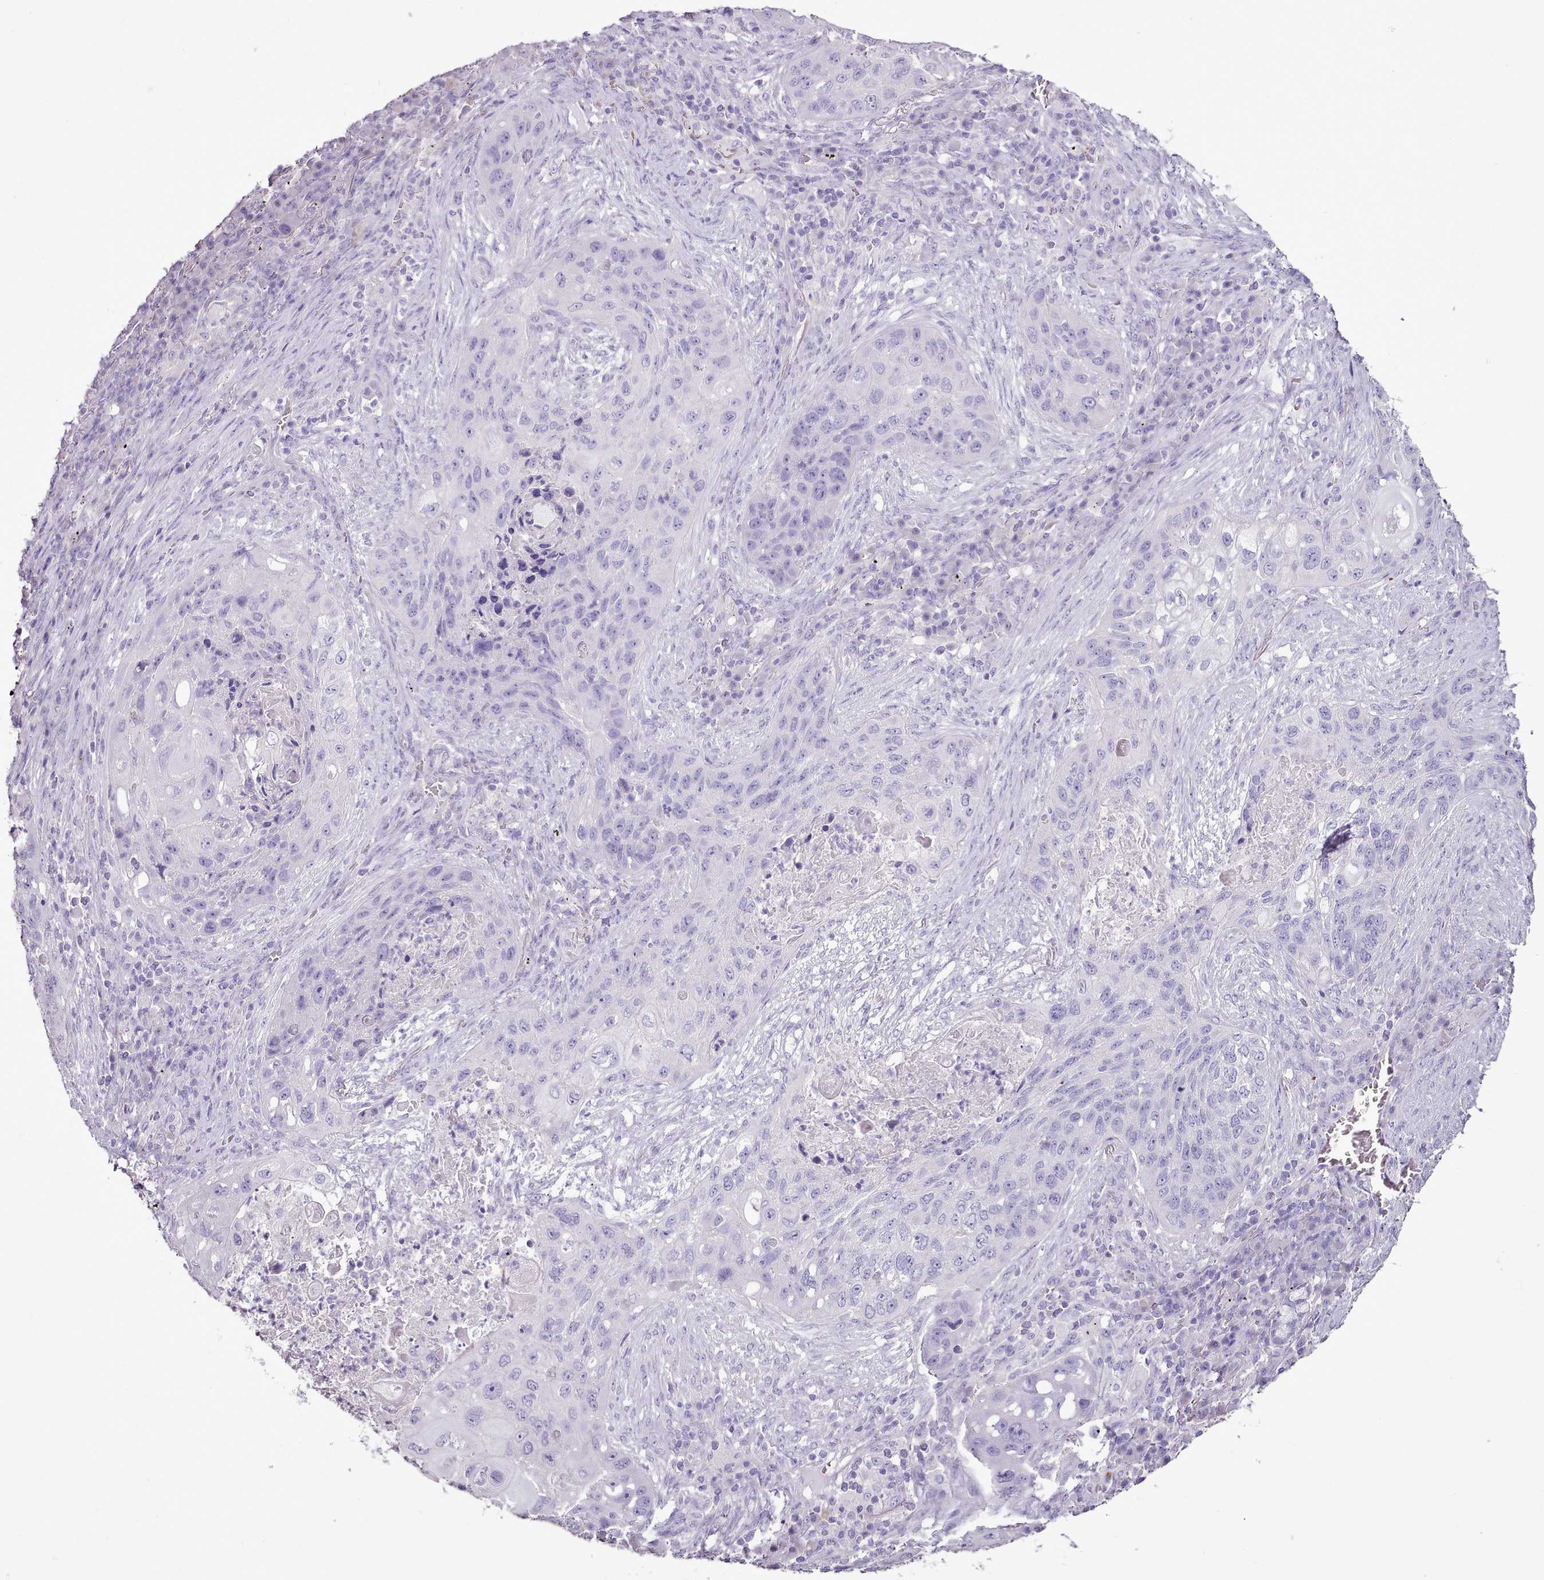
{"staining": {"intensity": "negative", "quantity": "none", "location": "none"}, "tissue": "lung cancer", "cell_type": "Tumor cells", "image_type": "cancer", "snomed": [{"axis": "morphology", "description": "Squamous cell carcinoma, NOS"}, {"axis": "topography", "description": "Lung"}], "caption": "Immunohistochemistry (IHC) of human lung squamous cell carcinoma demonstrates no staining in tumor cells.", "gene": "BLOC1S2", "patient": {"sex": "female", "age": 63}}